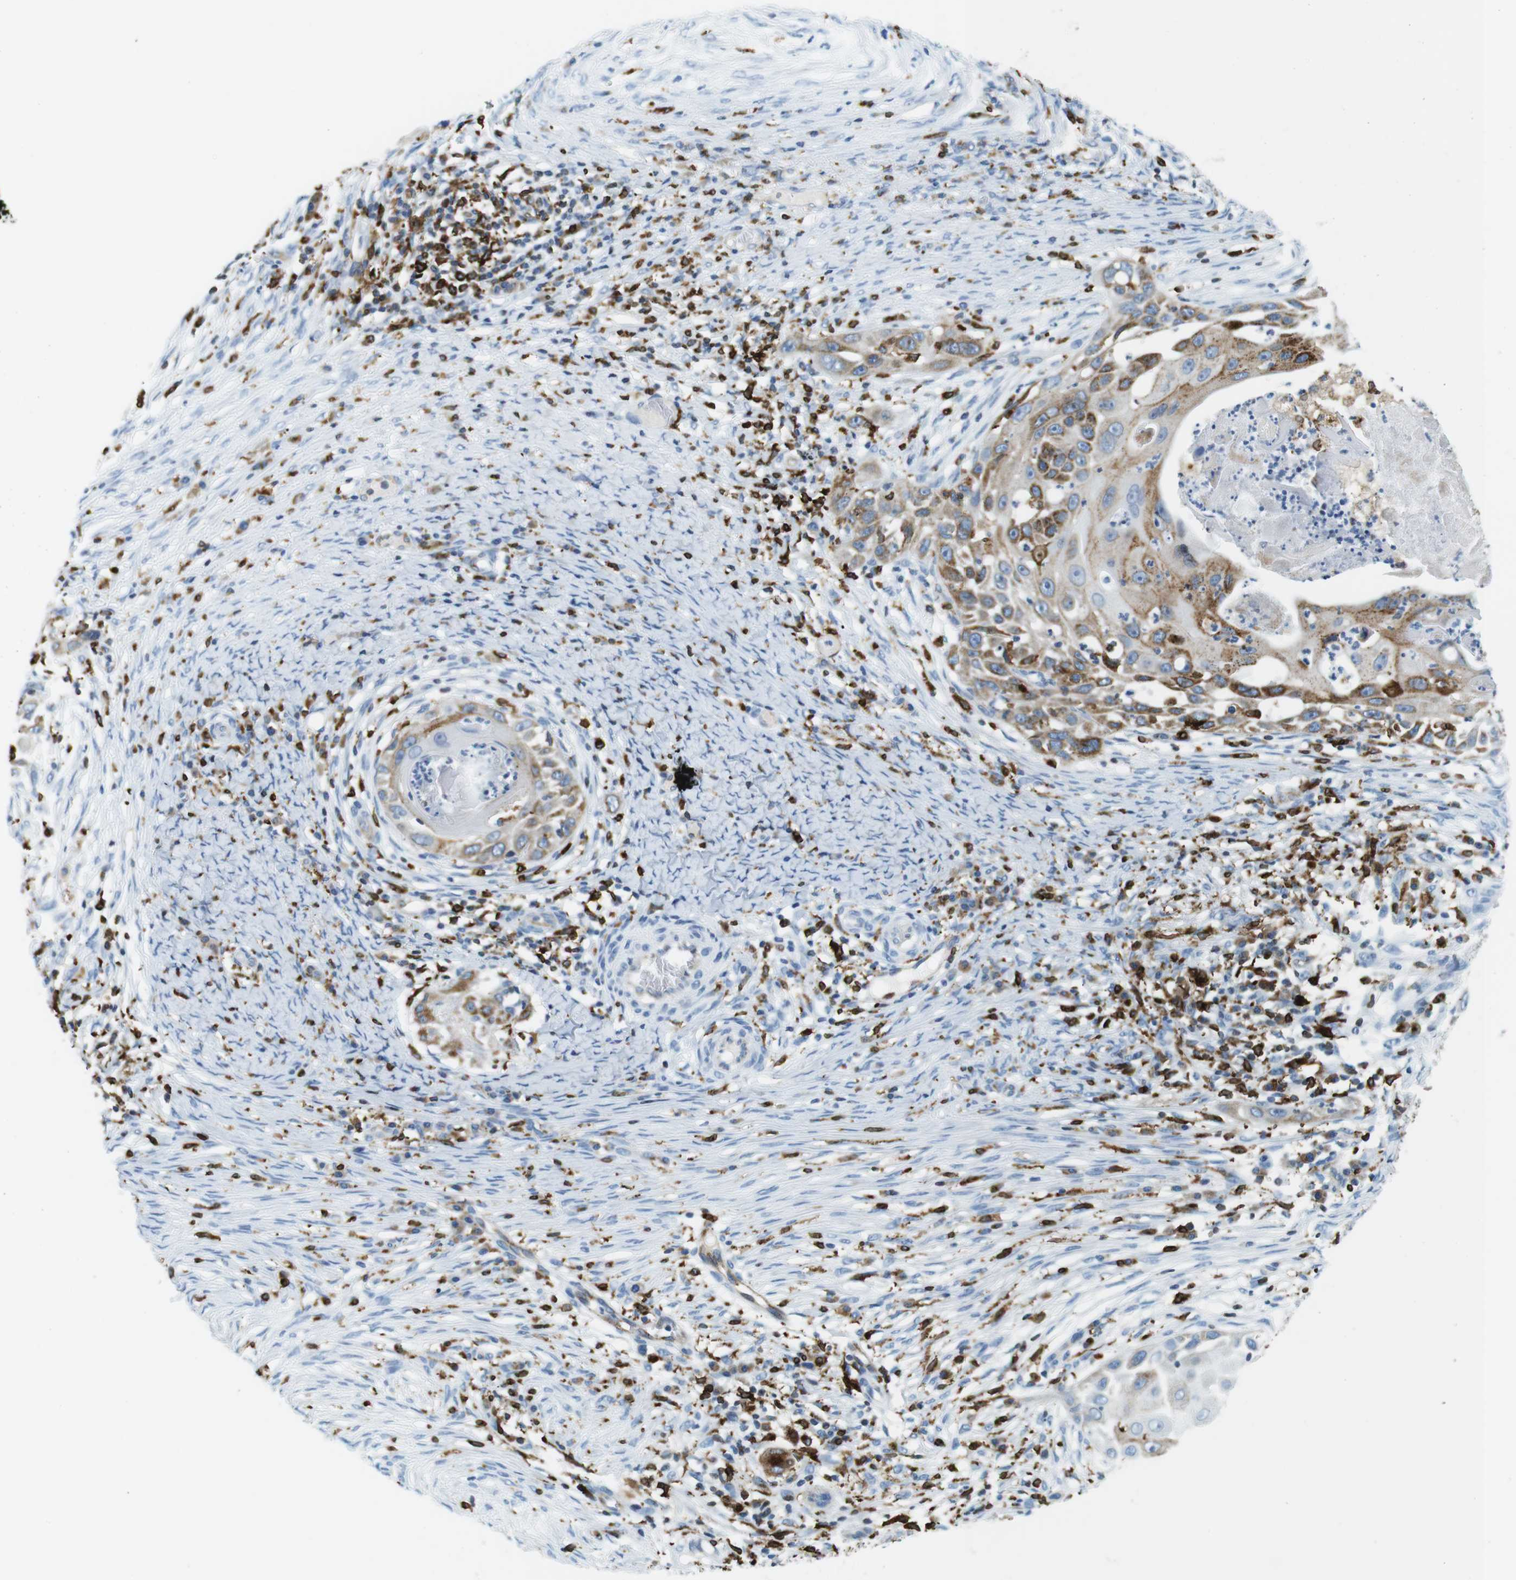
{"staining": {"intensity": "moderate", "quantity": "<25%", "location": "cytoplasmic/membranous"}, "tissue": "skin cancer", "cell_type": "Tumor cells", "image_type": "cancer", "snomed": [{"axis": "morphology", "description": "Squamous cell carcinoma, NOS"}, {"axis": "topography", "description": "Skin"}], "caption": "Immunohistochemical staining of skin squamous cell carcinoma shows moderate cytoplasmic/membranous protein expression in approximately <25% of tumor cells.", "gene": "CIITA", "patient": {"sex": "female", "age": 44}}